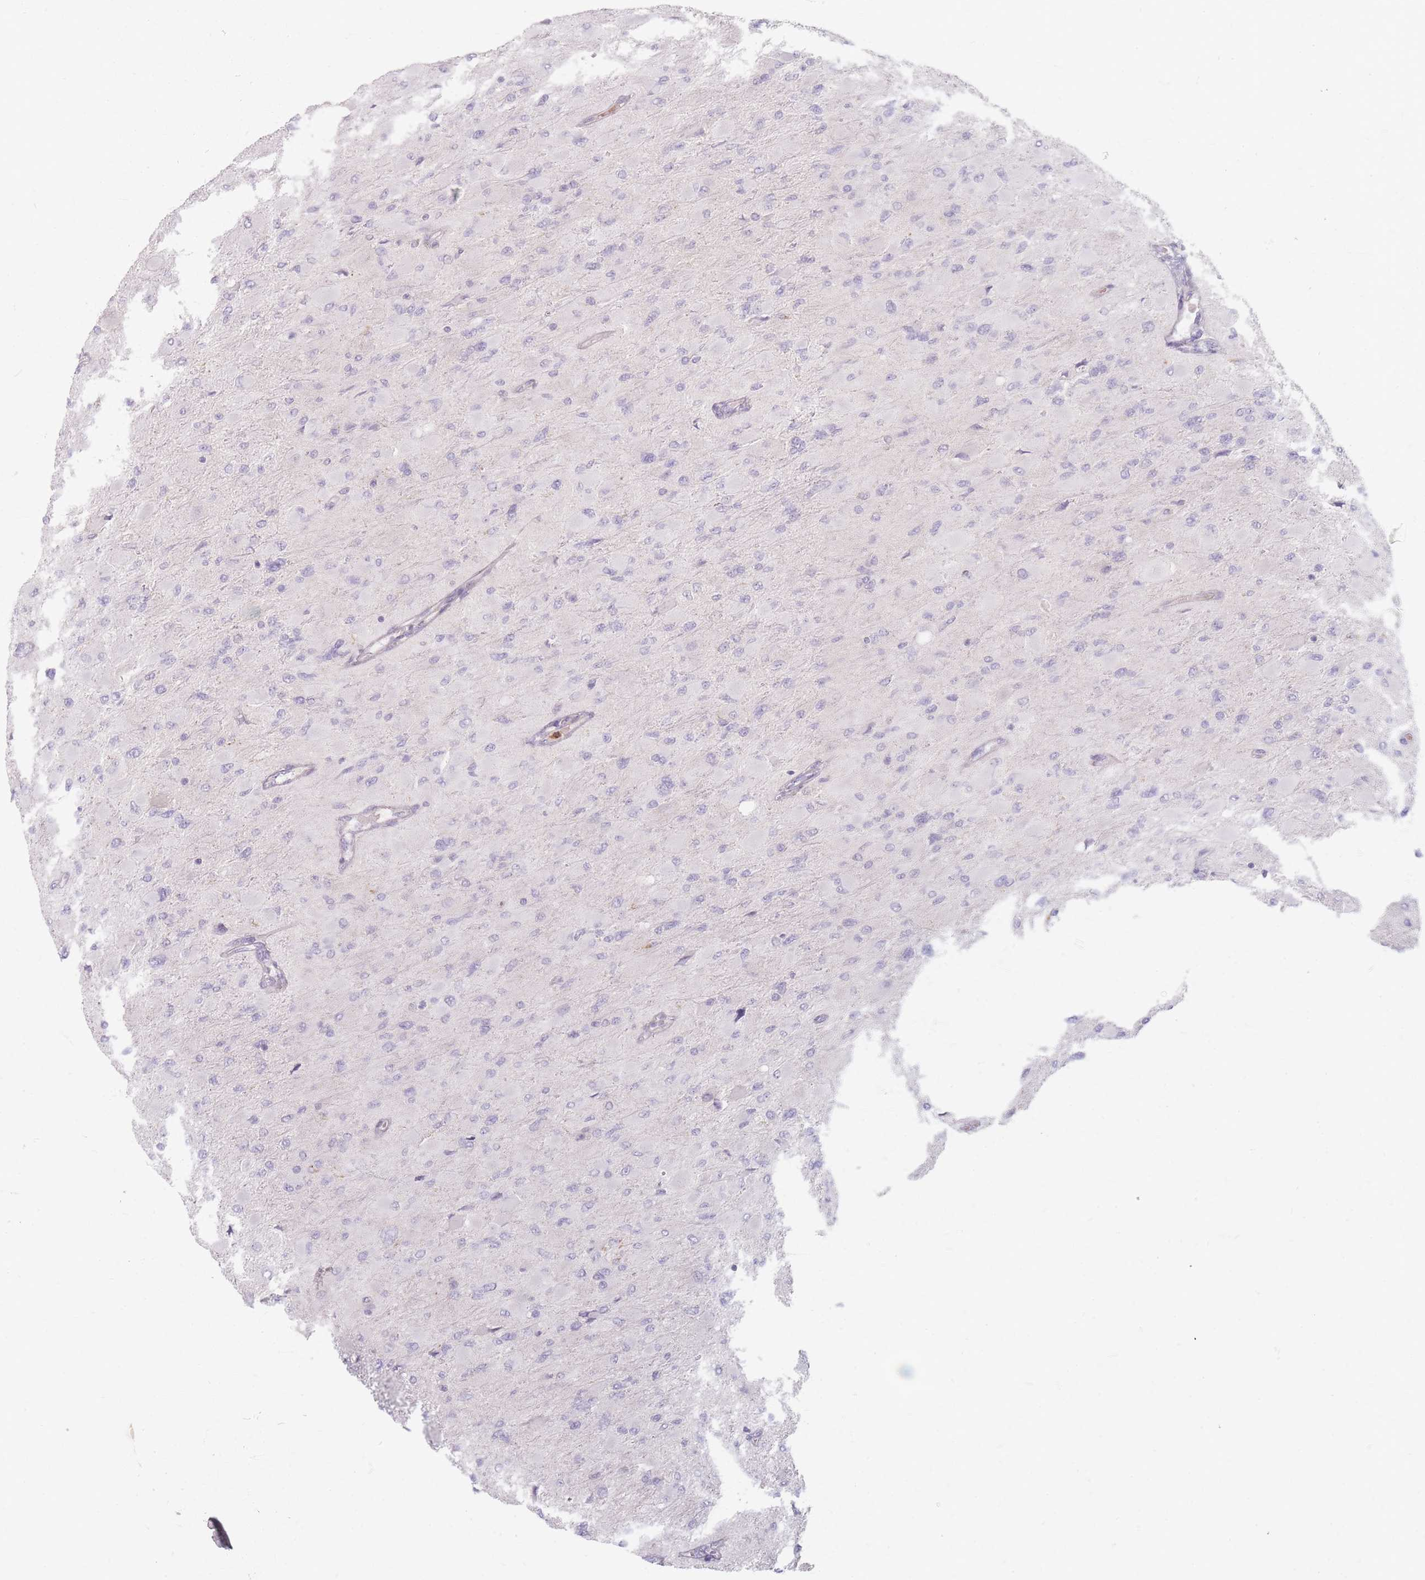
{"staining": {"intensity": "negative", "quantity": "none", "location": "none"}, "tissue": "glioma", "cell_type": "Tumor cells", "image_type": "cancer", "snomed": [{"axis": "morphology", "description": "Glioma, malignant, High grade"}, {"axis": "topography", "description": "Cerebral cortex"}], "caption": "This is an immunohistochemistry (IHC) image of glioma. There is no expression in tumor cells.", "gene": "CHCHD7", "patient": {"sex": "female", "age": 36}}